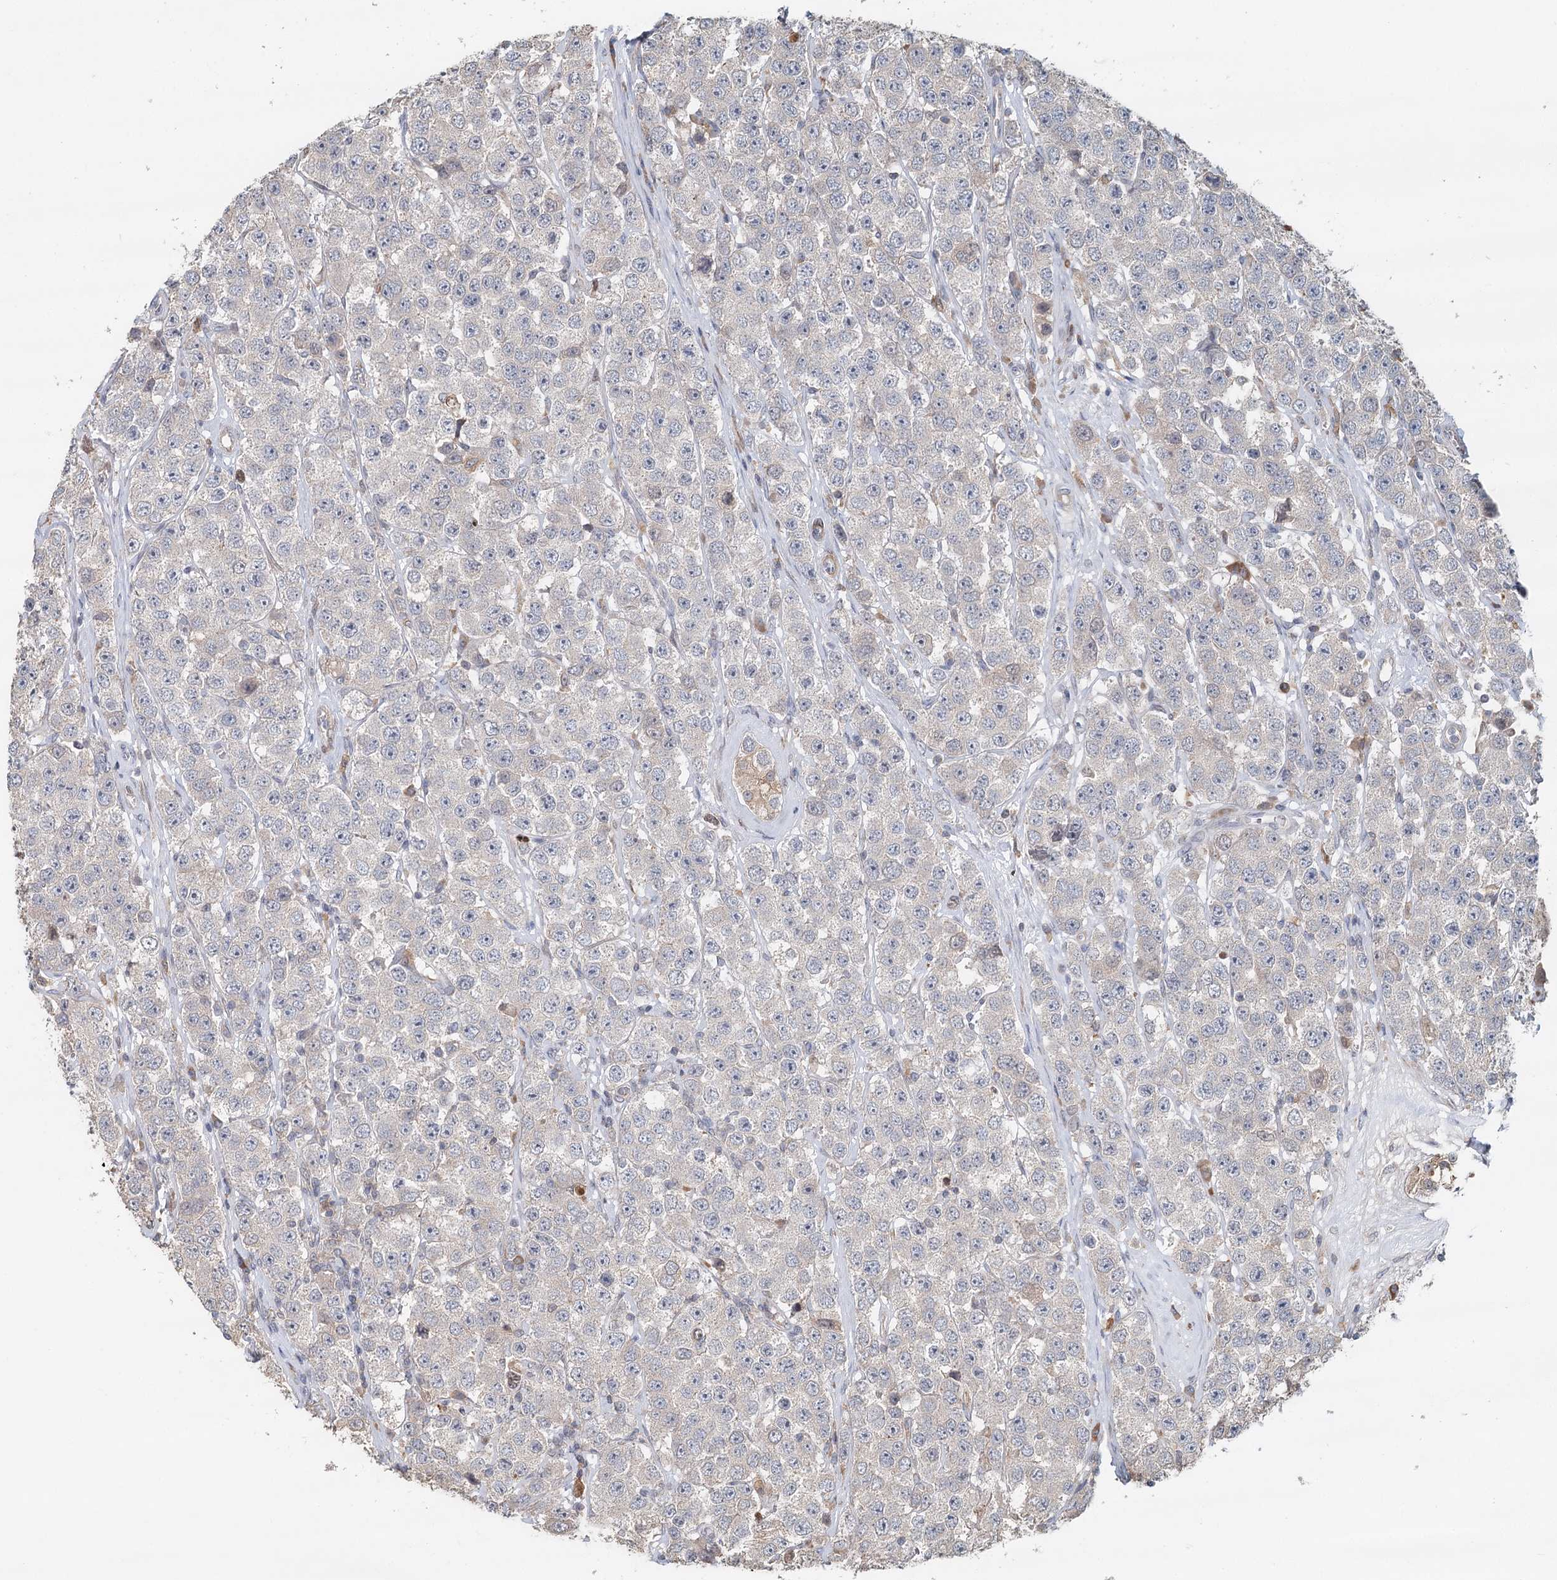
{"staining": {"intensity": "negative", "quantity": "none", "location": "none"}, "tissue": "testis cancer", "cell_type": "Tumor cells", "image_type": "cancer", "snomed": [{"axis": "morphology", "description": "Seminoma, NOS"}, {"axis": "topography", "description": "Testis"}], "caption": "Tumor cells show no significant protein staining in testis cancer. Brightfield microscopy of IHC stained with DAB (3,3'-diaminobenzidine) (brown) and hematoxylin (blue), captured at high magnification.", "gene": "RNF111", "patient": {"sex": "male", "age": 28}}